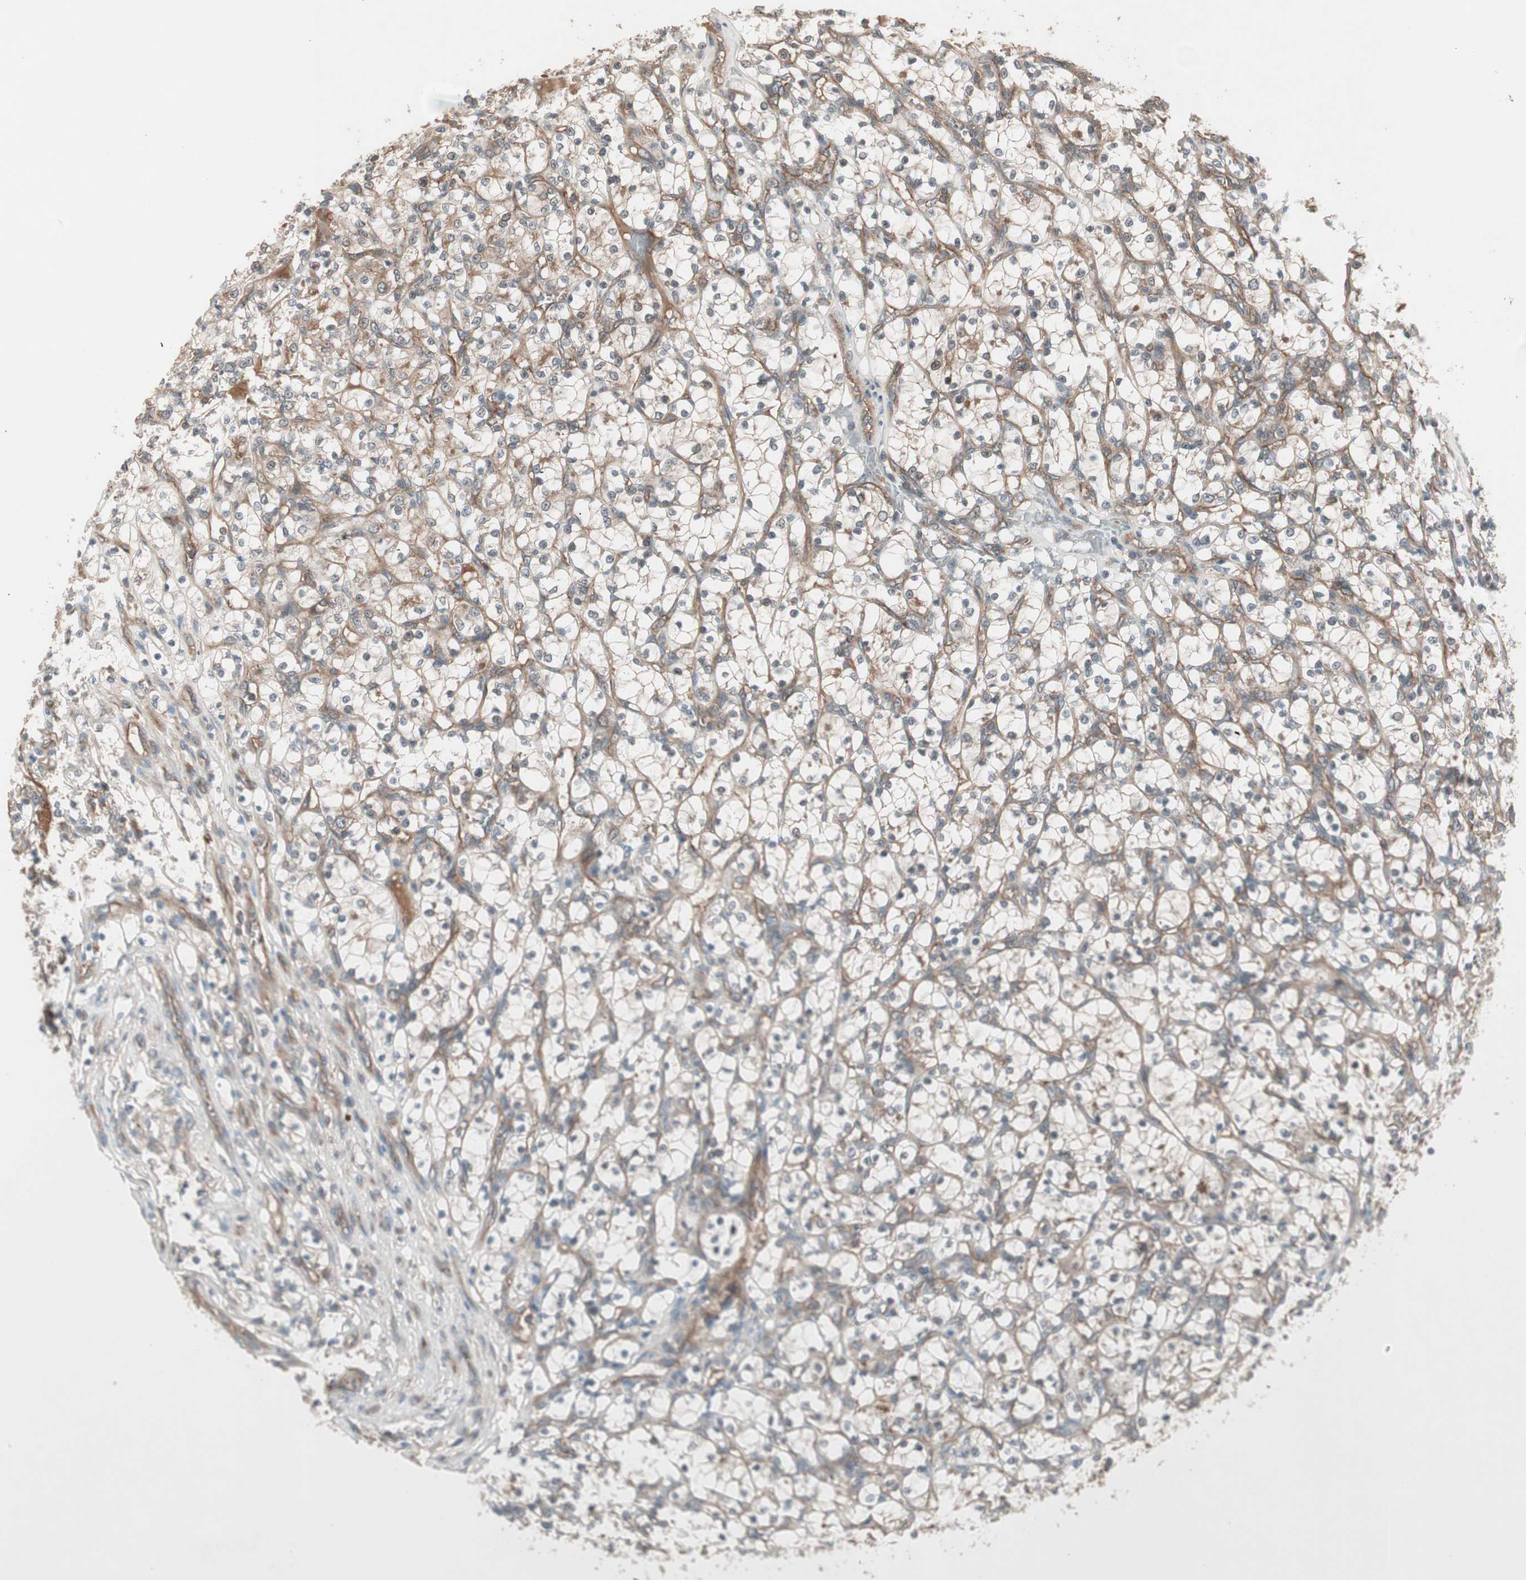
{"staining": {"intensity": "moderate", "quantity": ">75%", "location": "cytoplasmic/membranous"}, "tissue": "renal cancer", "cell_type": "Tumor cells", "image_type": "cancer", "snomed": [{"axis": "morphology", "description": "Adenocarcinoma, NOS"}, {"axis": "topography", "description": "Kidney"}], "caption": "High-power microscopy captured an IHC photomicrograph of adenocarcinoma (renal), revealing moderate cytoplasmic/membranous staining in about >75% of tumor cells.", "gene": "TFPI", "patient": {"sex": "female", "age": 69}}